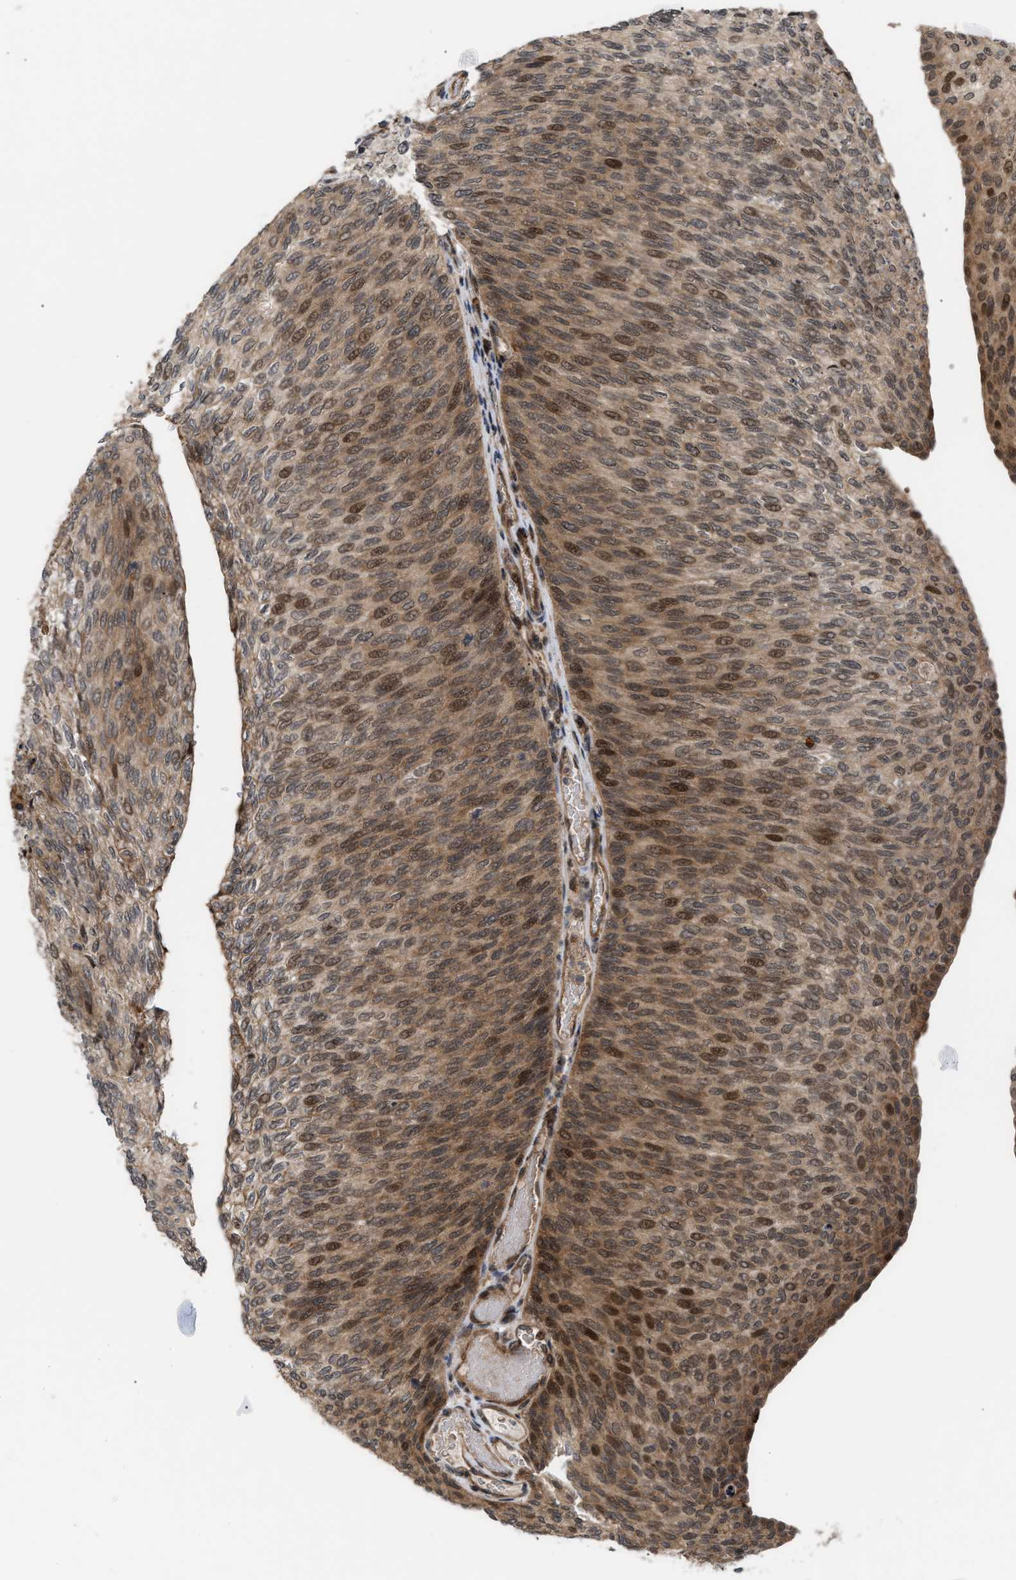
{"staining": {"intensity": "moderate", "quantity": "25%-75%", "location": "cytoplasmic/membranous,nuclear"}, "tissue": "urothelial cancer", "cell_type": "Tumor cells", "image_type": "cancer", "snomed": [{"axis": "morphology", "description": "Urothelial carcinoma, Low grade"}, {"axis": "topography", "description": "Urinary bladder"}], "caption": "Moderate cytoplasmic/membranous and nuclear protein staining is appreciated in approximately 25%-75% of tumor cells in low-grade urothelial carcinoma.", "gene": "STAU2", "patient": {"sex": "female", "age": 79}}